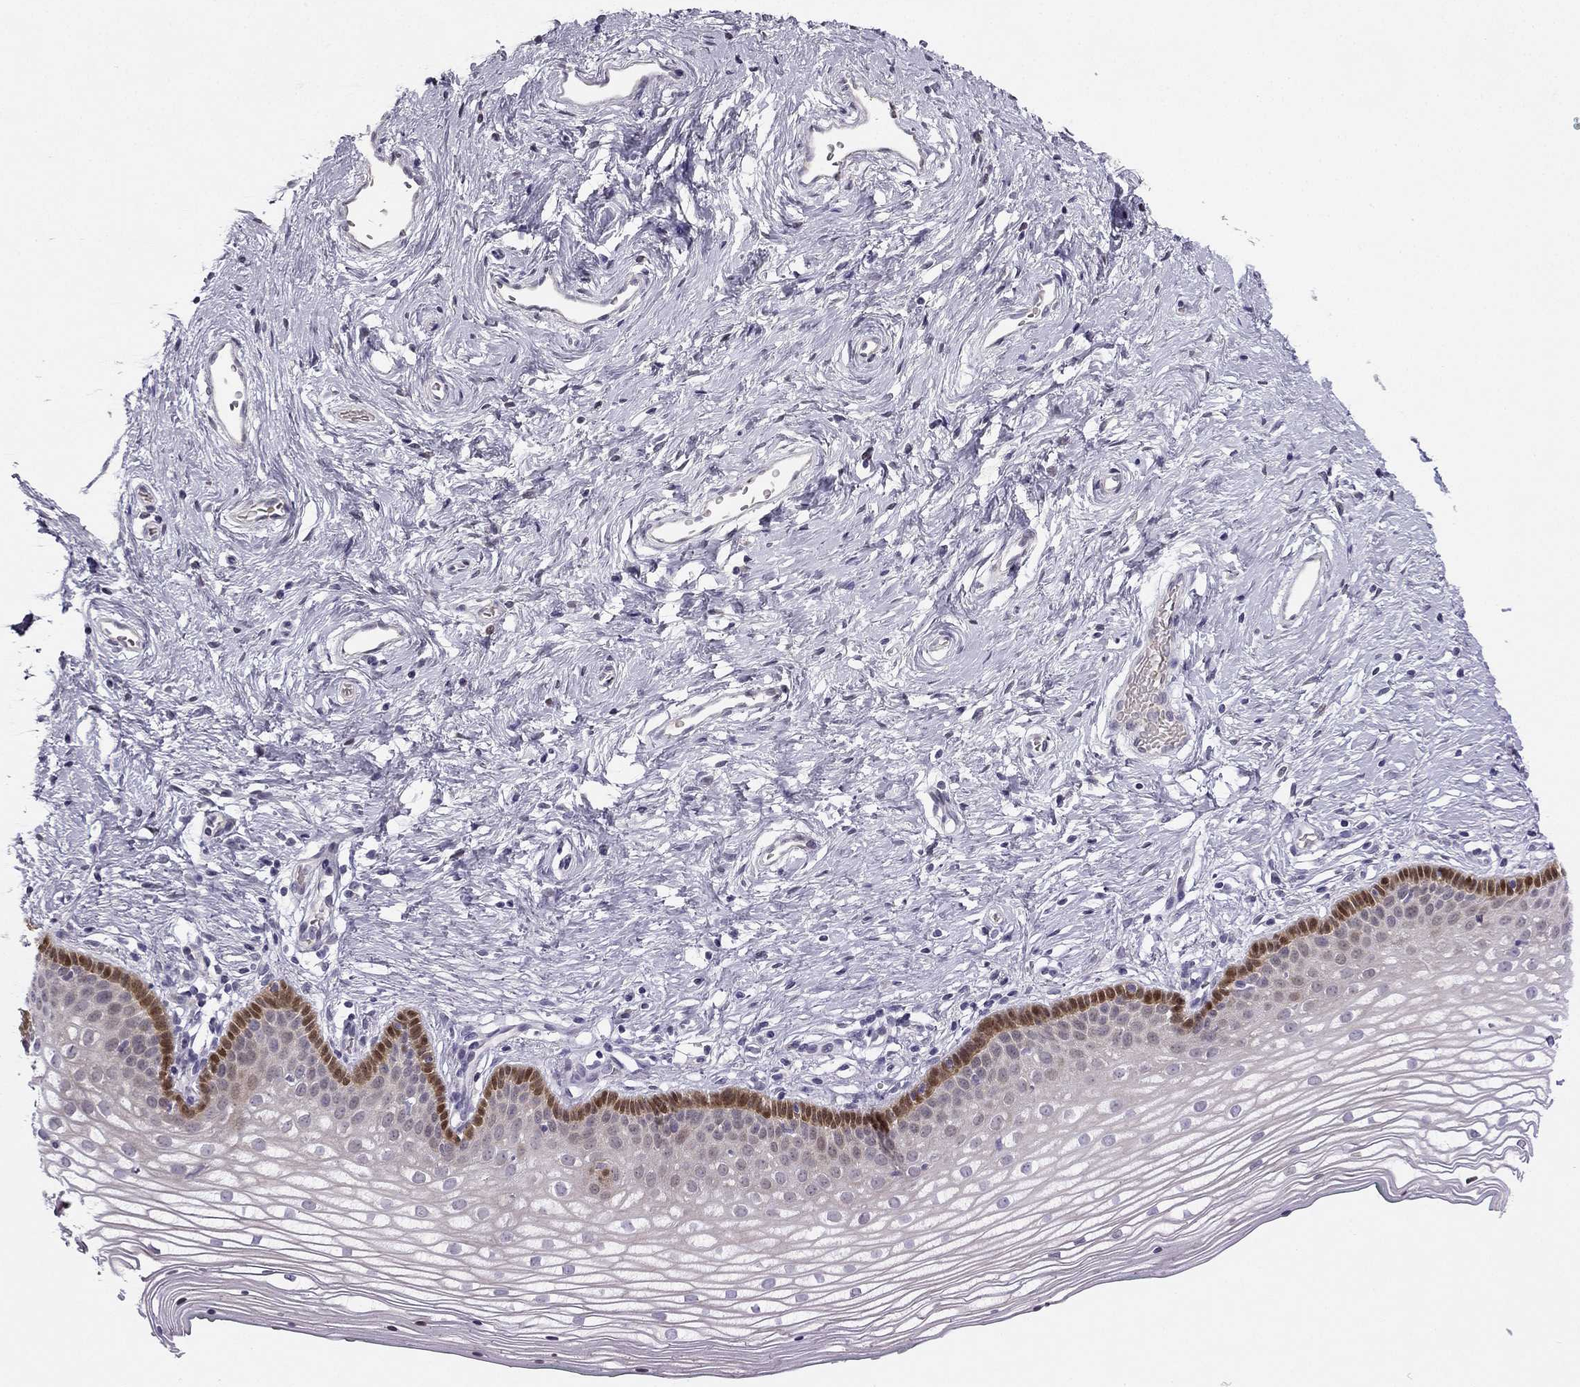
{"staining": {"intensity": "strong", "quantity": "<25%", "location": "nuclear"}, "tissue": "vagina", "cell_type": "Squamous epithelial cells", "image_type": "normal", "snomed": [{"axis": "morphology", "description": "Normal tissue, NOS"}, {"axis": "topography", "description": "Vagina"}], "caption": "Immunohistochemical staining of normal vagina demonstrates strong nuclear protein positivity in about <25% of squamous epithelial cells.", "gene": "RSPH14", "patient": {"sex": "female", "age": 36}}